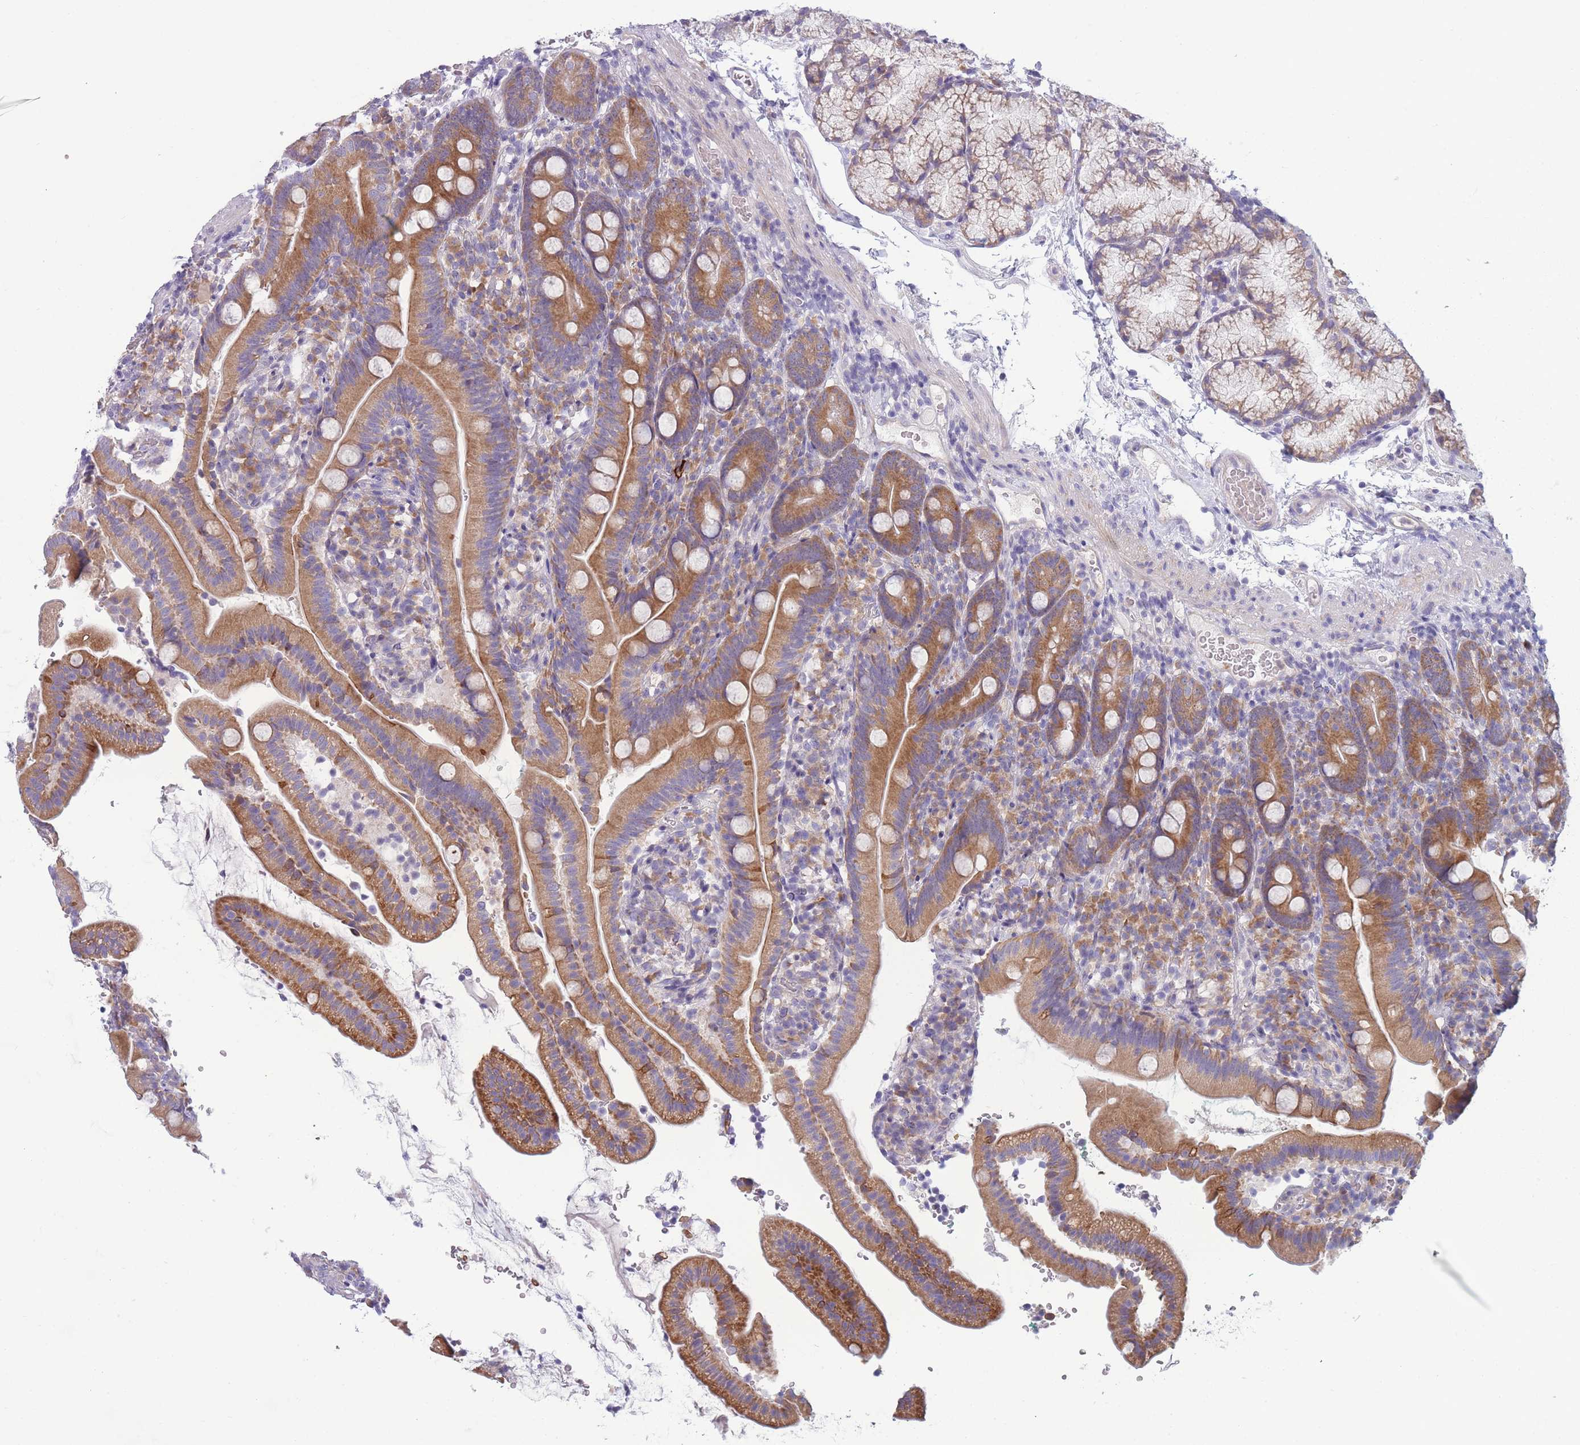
{"staining": {"intensity": "moderate", "quantity": ">75%", "location": "cytoplasmic/membranous"}, "tissue": "duodenum", "cell_type": "Glandular cells", "image_type": "normal", "snomed": [{"axis": "morphology", "description": "Normal tissue, NOS"}, {"axis": "topography", "description": "Duodenum"}], "caption": "The histopathology image exhibits immunohistochemical staining of unremarkable duodenum. There is moderate cytoplasmic/membranous expression is appreciated in approximately >75% of glandular cells.", "gene": "NDUFAF6", "patient": {"sex": "female", "age": 67}}